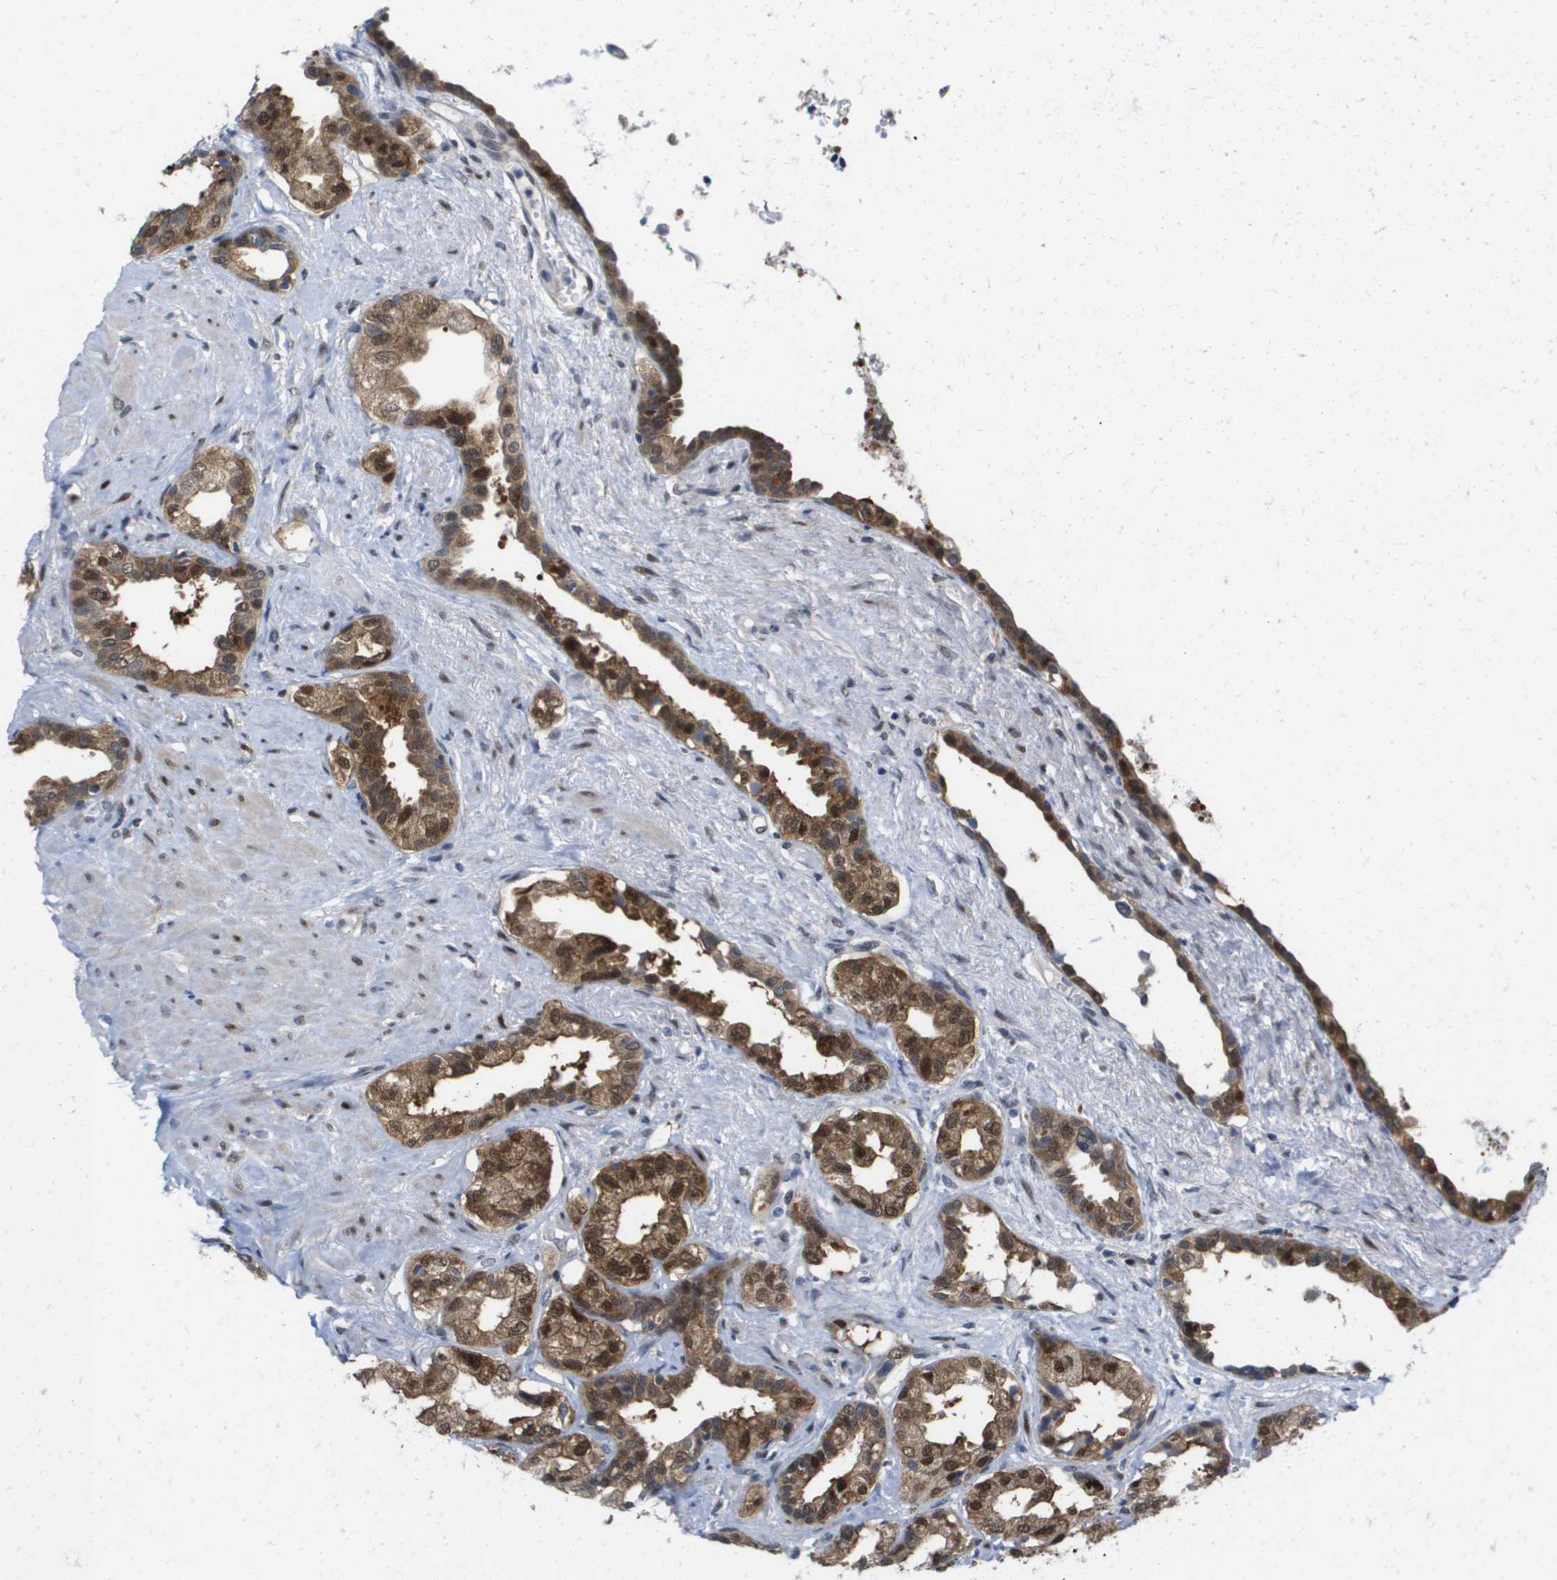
{"staining": {"intensity": "moderate", "quantity": ">75%", "location": "cytoplasmic/membranous,nuclear"}, "tissue": "seminal vesicle", "cell_type": "Glandular cells", "image_type": "normal", "snomed": [{"axis": "morphology", "description": "Normal tissue, NOS"}, {"axis": "topography", "description": "Seminal veicle"}], "caption": "IHC image of benign seminal vesicle stained for a protein (brown), which demonstrates medium levels of moderate cytoplasmic/membranous,nuclear expression in about >75% of glandular cells.", "gene": "FKBP4", "patient": {"sex": "male", "age": 61}}